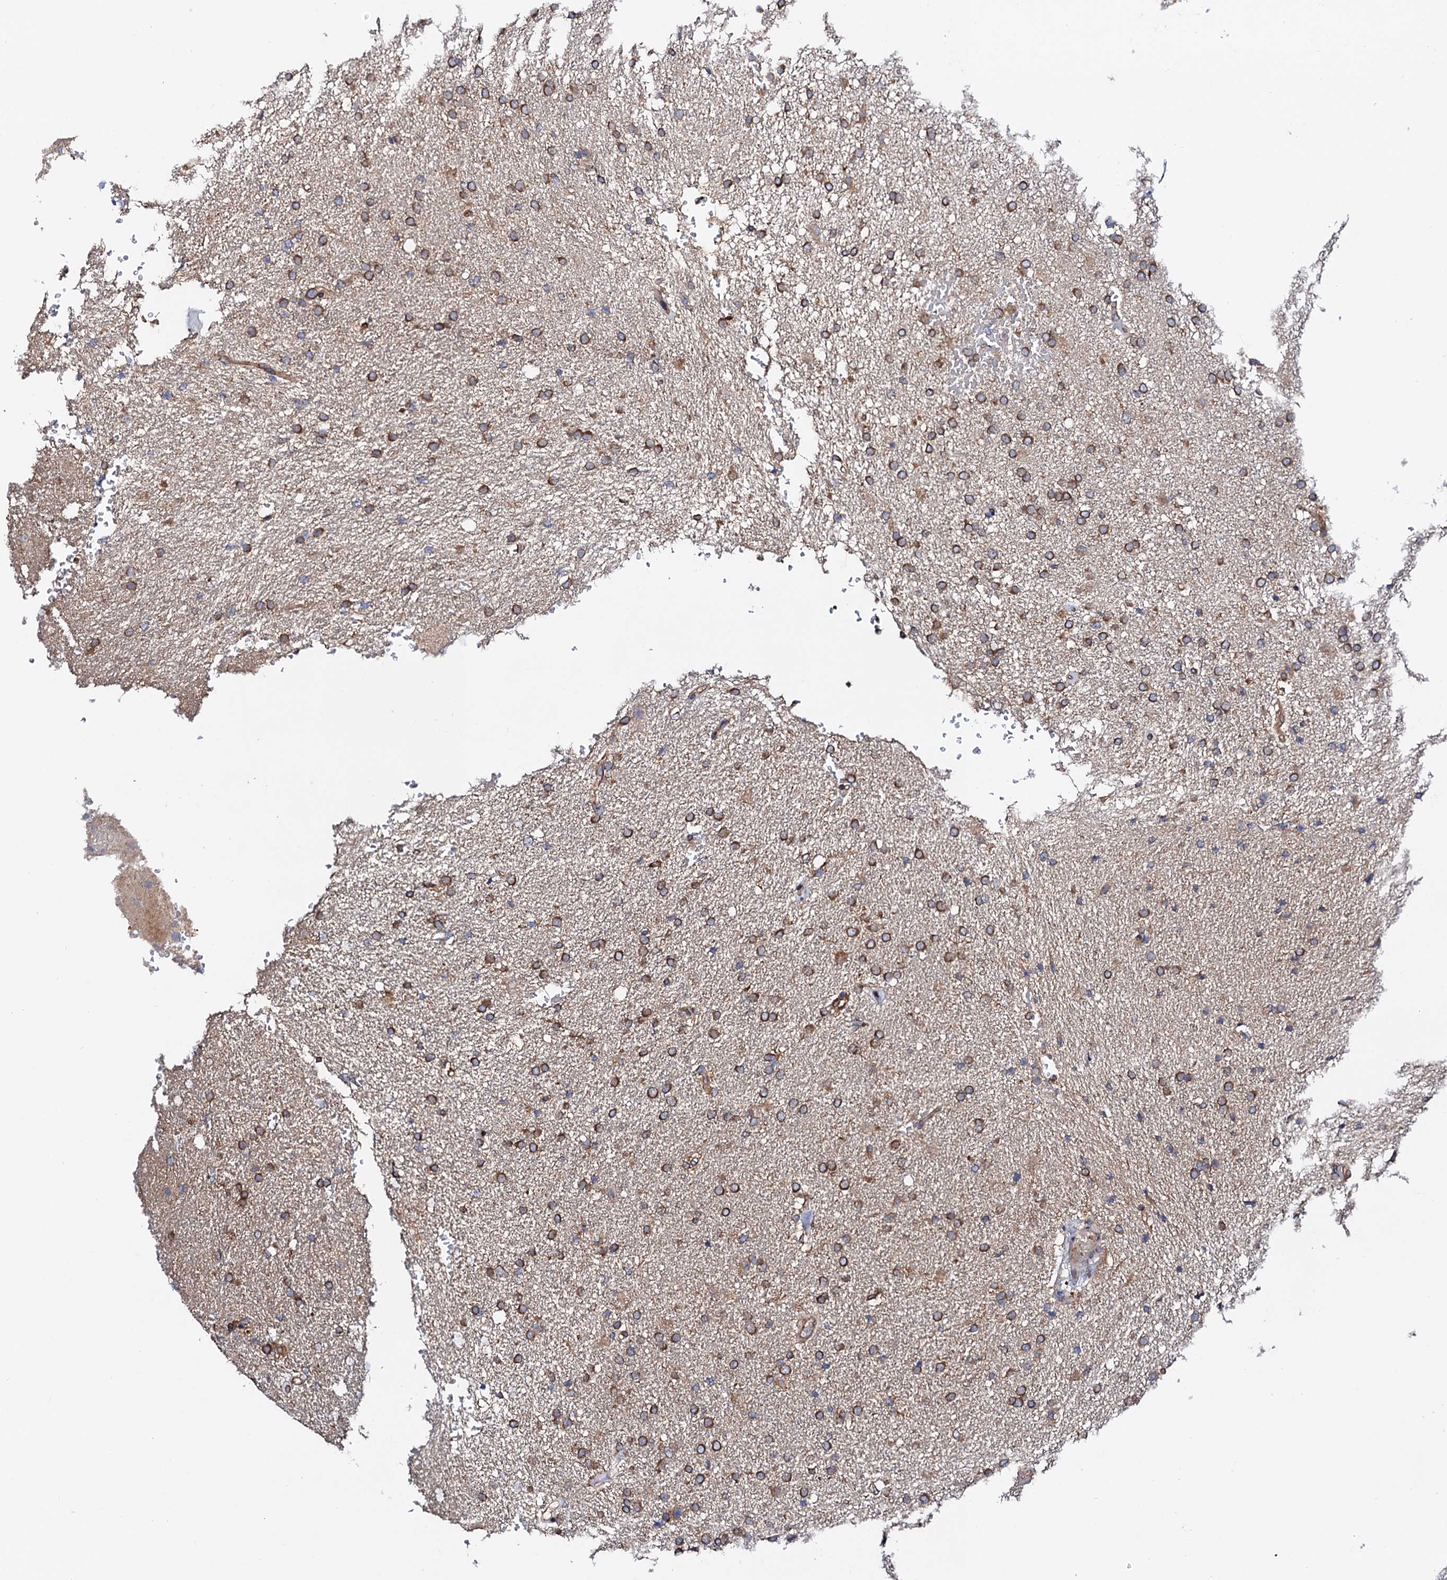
{"staining": {"intensity": "moderate", "quantity": ">75%", "location": "cytoplasmic/membranous"}, "tissue": "glioma", "cell_type": "Tumor cells", "image_type": "cancer", "snomed": [{"axis": "morphology", "description": "Glioma, malignant, High grade"}, {"axis": "topography", "description": "Brain"}], "caption": "An IHC histopathology image of neoplastic tissue is shown. Protein staining in brown highlights moderate cytoplasmic/membranous positivity in high-grade glioma (malignant) within tumor cells.", "gene": "MRPL48", "patient": {"sex": "male", "age": 72}}